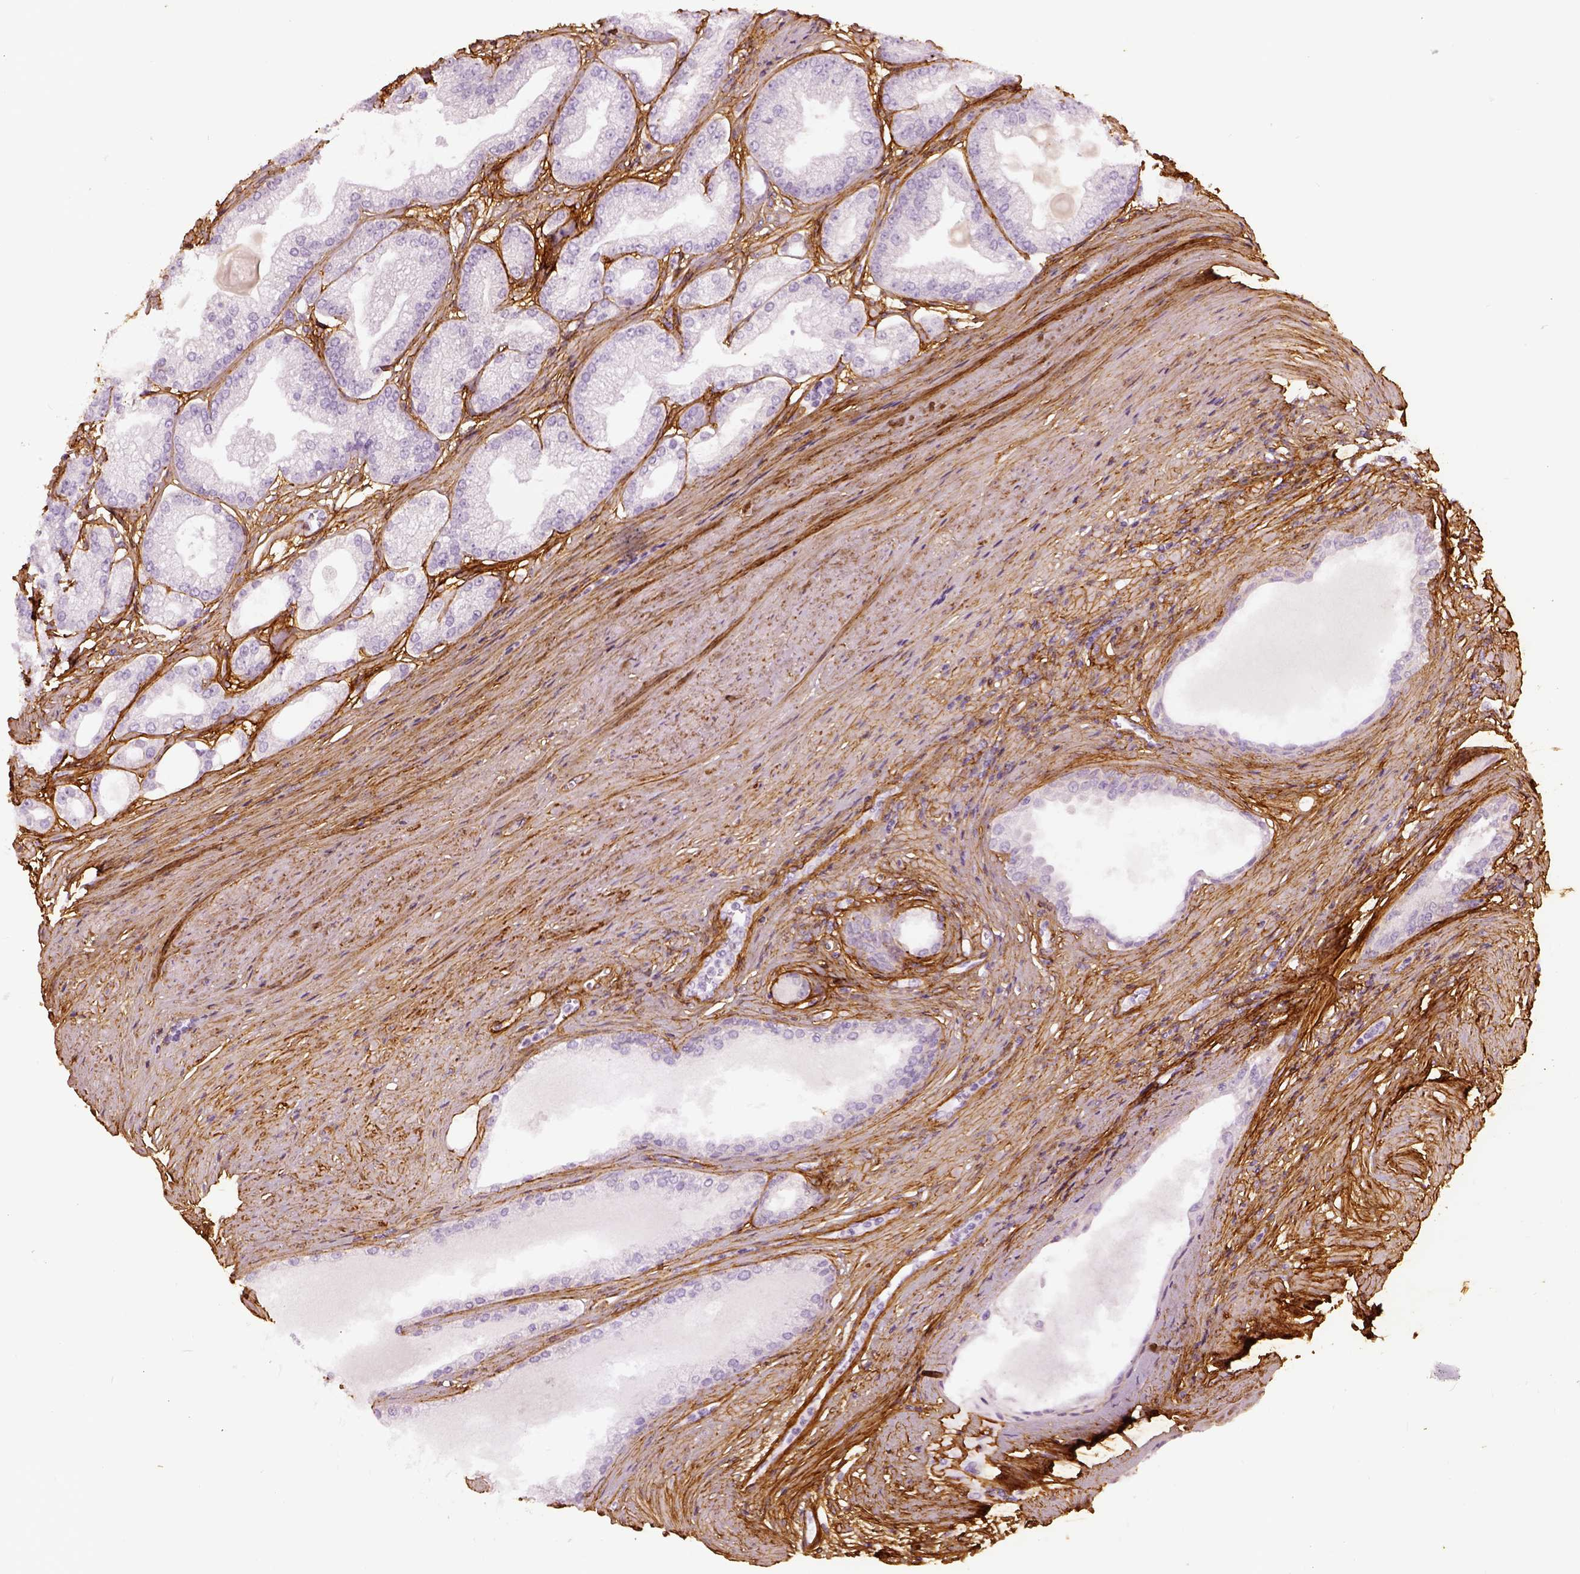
{"staining": {"intensity": "negative", "quantity": "none", "location": "none"}, "tissue": "prostate cancer", "cell_type": "Tumor cells", "image_type": "cancer", "snomed": [{"axis": "morphology", "description": "Adenocarcinoma, NOS"}, {"axis": "topography", "description": "Prostate and seminal vesicle, NOS"}, {"axis": "topography", "description": "Prostate"}], "caption": "There is no significant staining in tumor cells of prostate cancer (adenocarcinoma). Brightfield microscopy of immunohistochemistry stained with DAB (brown) and hematoxylin (blue), captured at high magnification.", "gene": "COL6A2", "patient": {"sex": "male", "age": 77}}